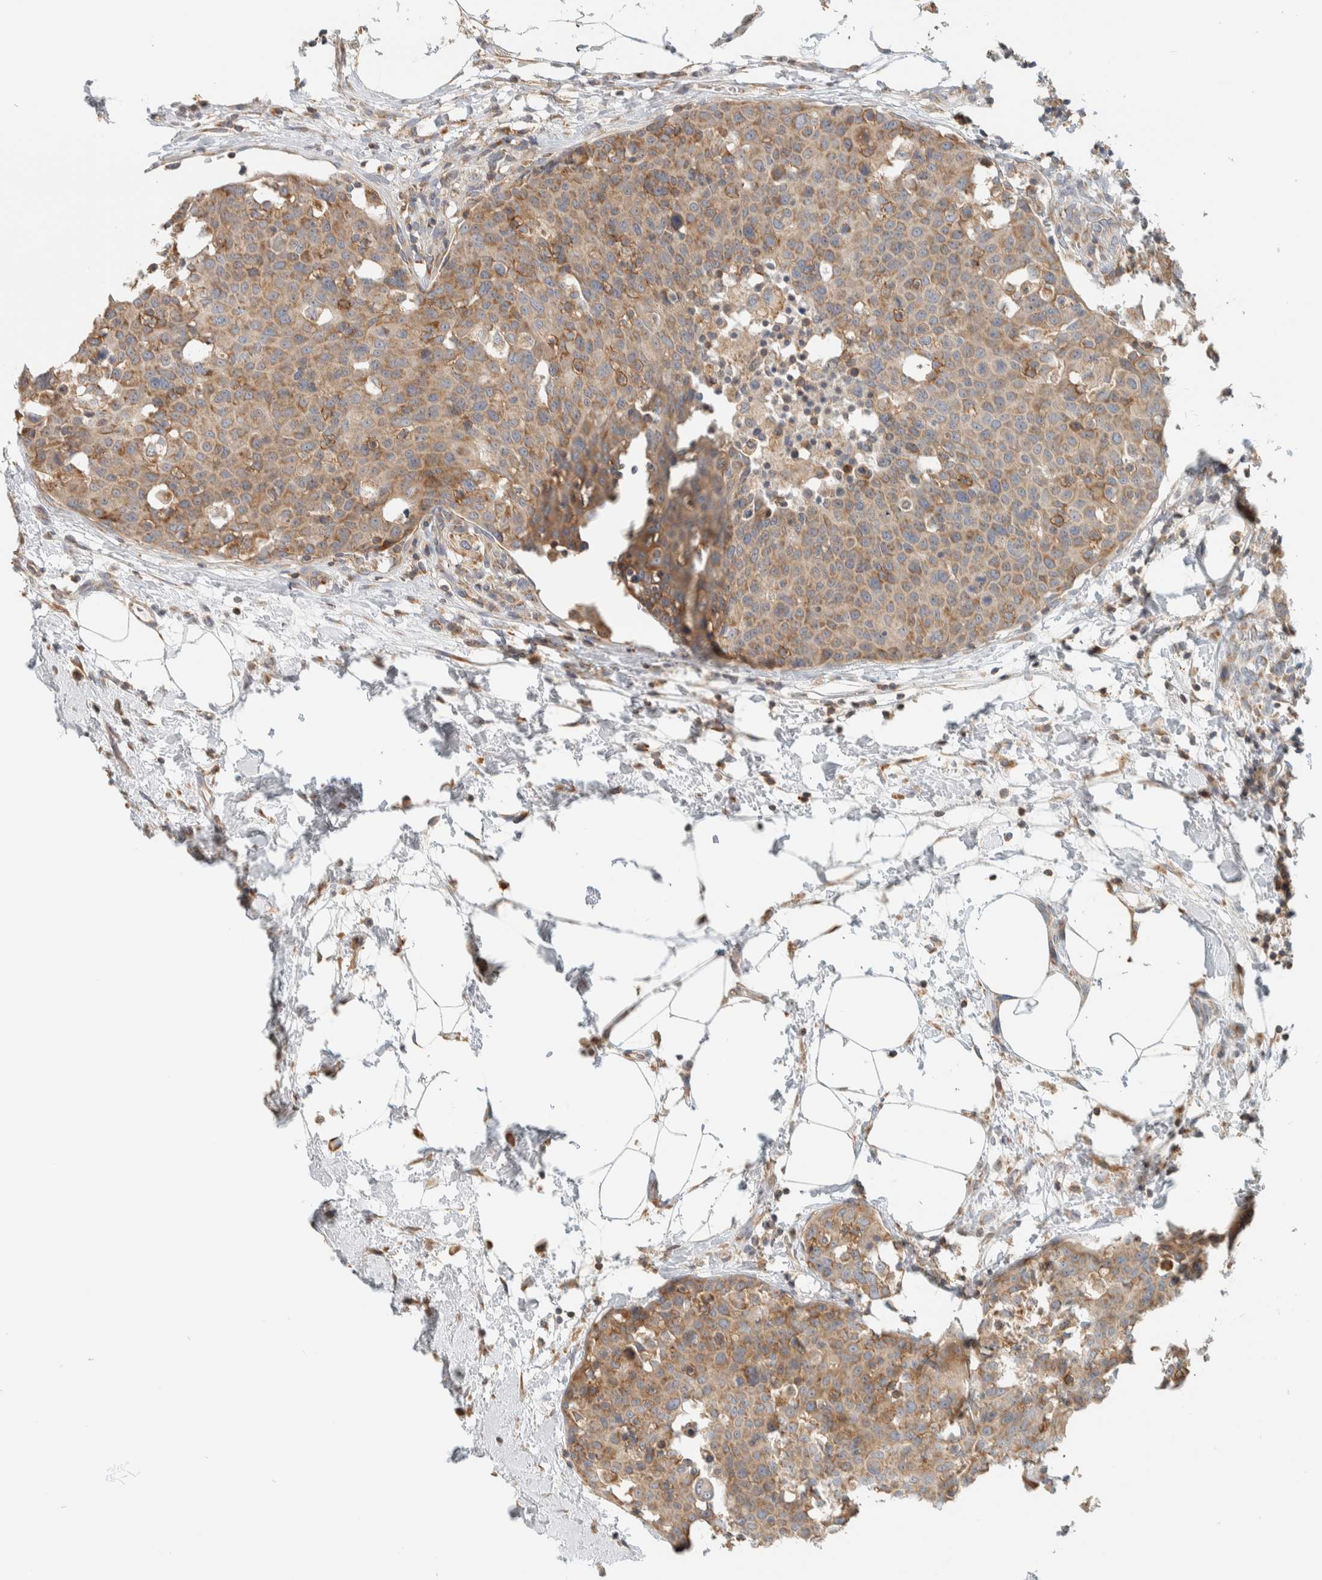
{"staining": {"intensity": "weak", "quantity": ">75%", "location": "cytoplasmic/membranous"}, "tissue": "breast cancer", "cell_type": "Tumor cells", "image_type": "cancer", "snomed": [{"axis": "morphology", "description": "Normal tissue, NOS"}, {"axis": "morphology", "description": "Duct carcinoma"}, {"axis": "topography", "description": "Breast"}], "caption": "A brown stain labels weak cytoplasmic/membranous positivity of a protein in breast intraductal carcinoma tumor cells. The staining was performed using DAB (3,3'-diaminobenzidine), with brown indicating positive protein expression. Nuclei are stained blue with hematoxylin.", "gene": "CCDC57", "patient": {"sex": "female", "age": 37}}